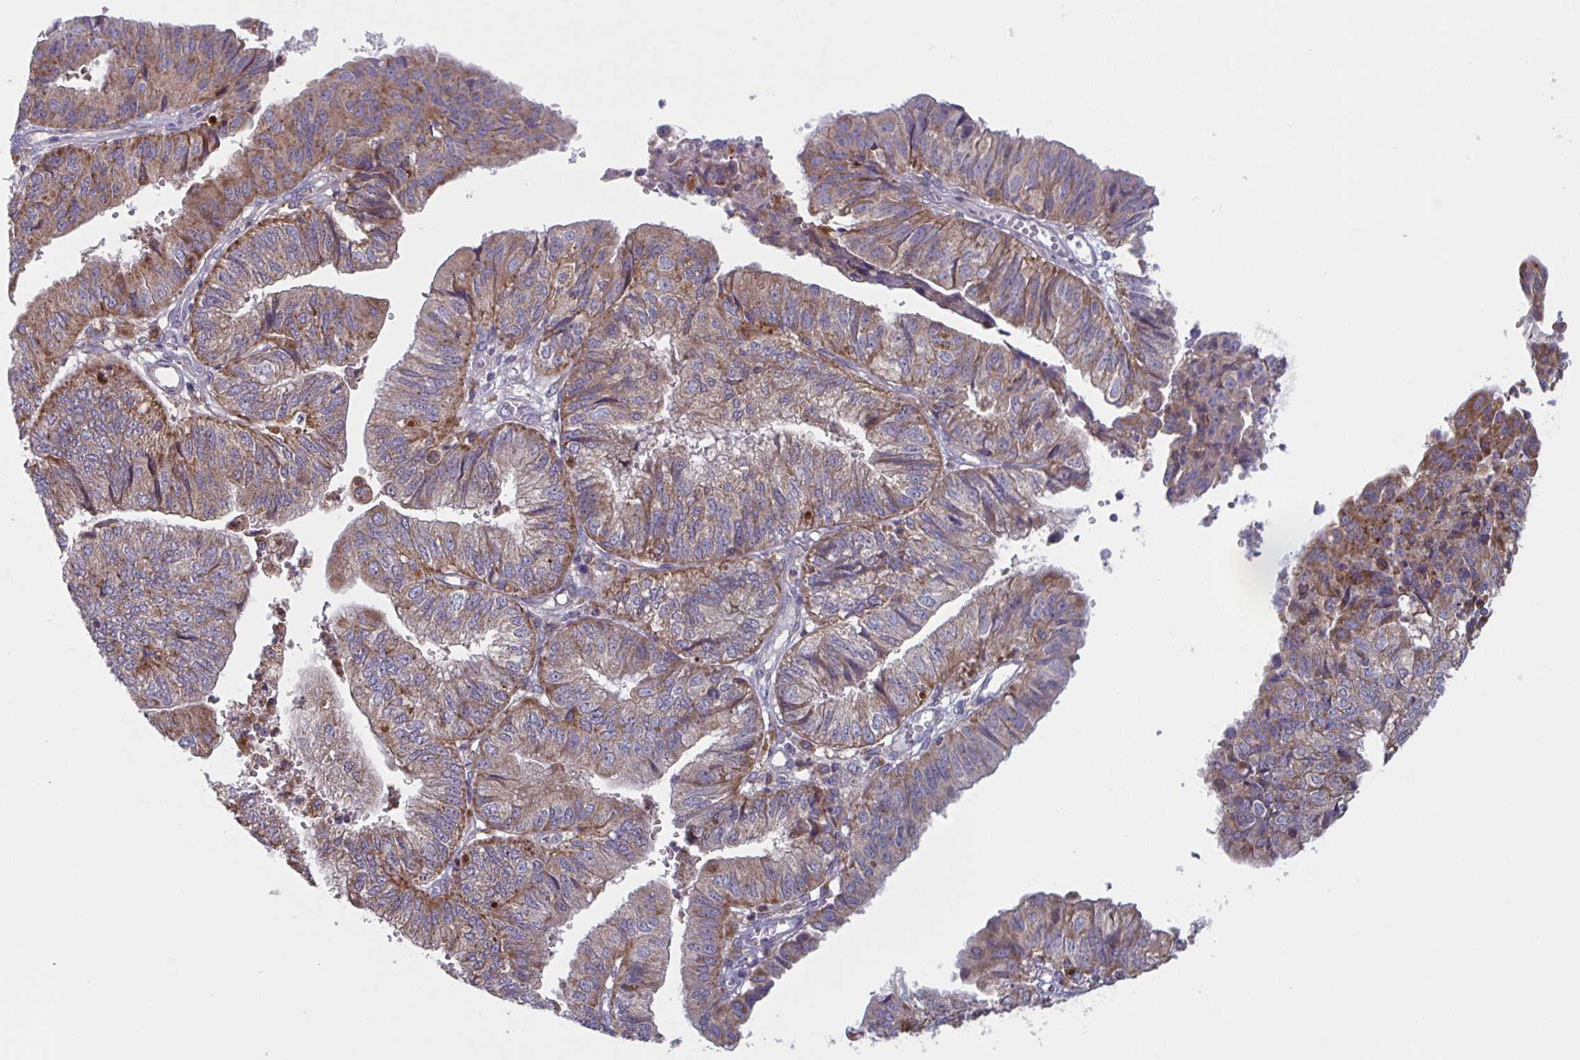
{"staining": {"intensity": "moderate", "quantity": ">75%", "location": "cytoplasmic/membranous"}, "tissue": "endometrial cancer", "cell_type": "Tumor cells", "image_type": "cancer", "snomed": [{"axis": "morphology", "description": "Adenocarcinoma, NOS"}, {"axis": "topography", "description": "Endometrium"}], "caption": "Immunohistochemical staining of endometrial cancer reveals moderate cytoplasmic/membranous protein expression in about >75% of tumor cells.", "gene": "NIPSNAP1", "patient": {"sex": "female", "age": 56}}